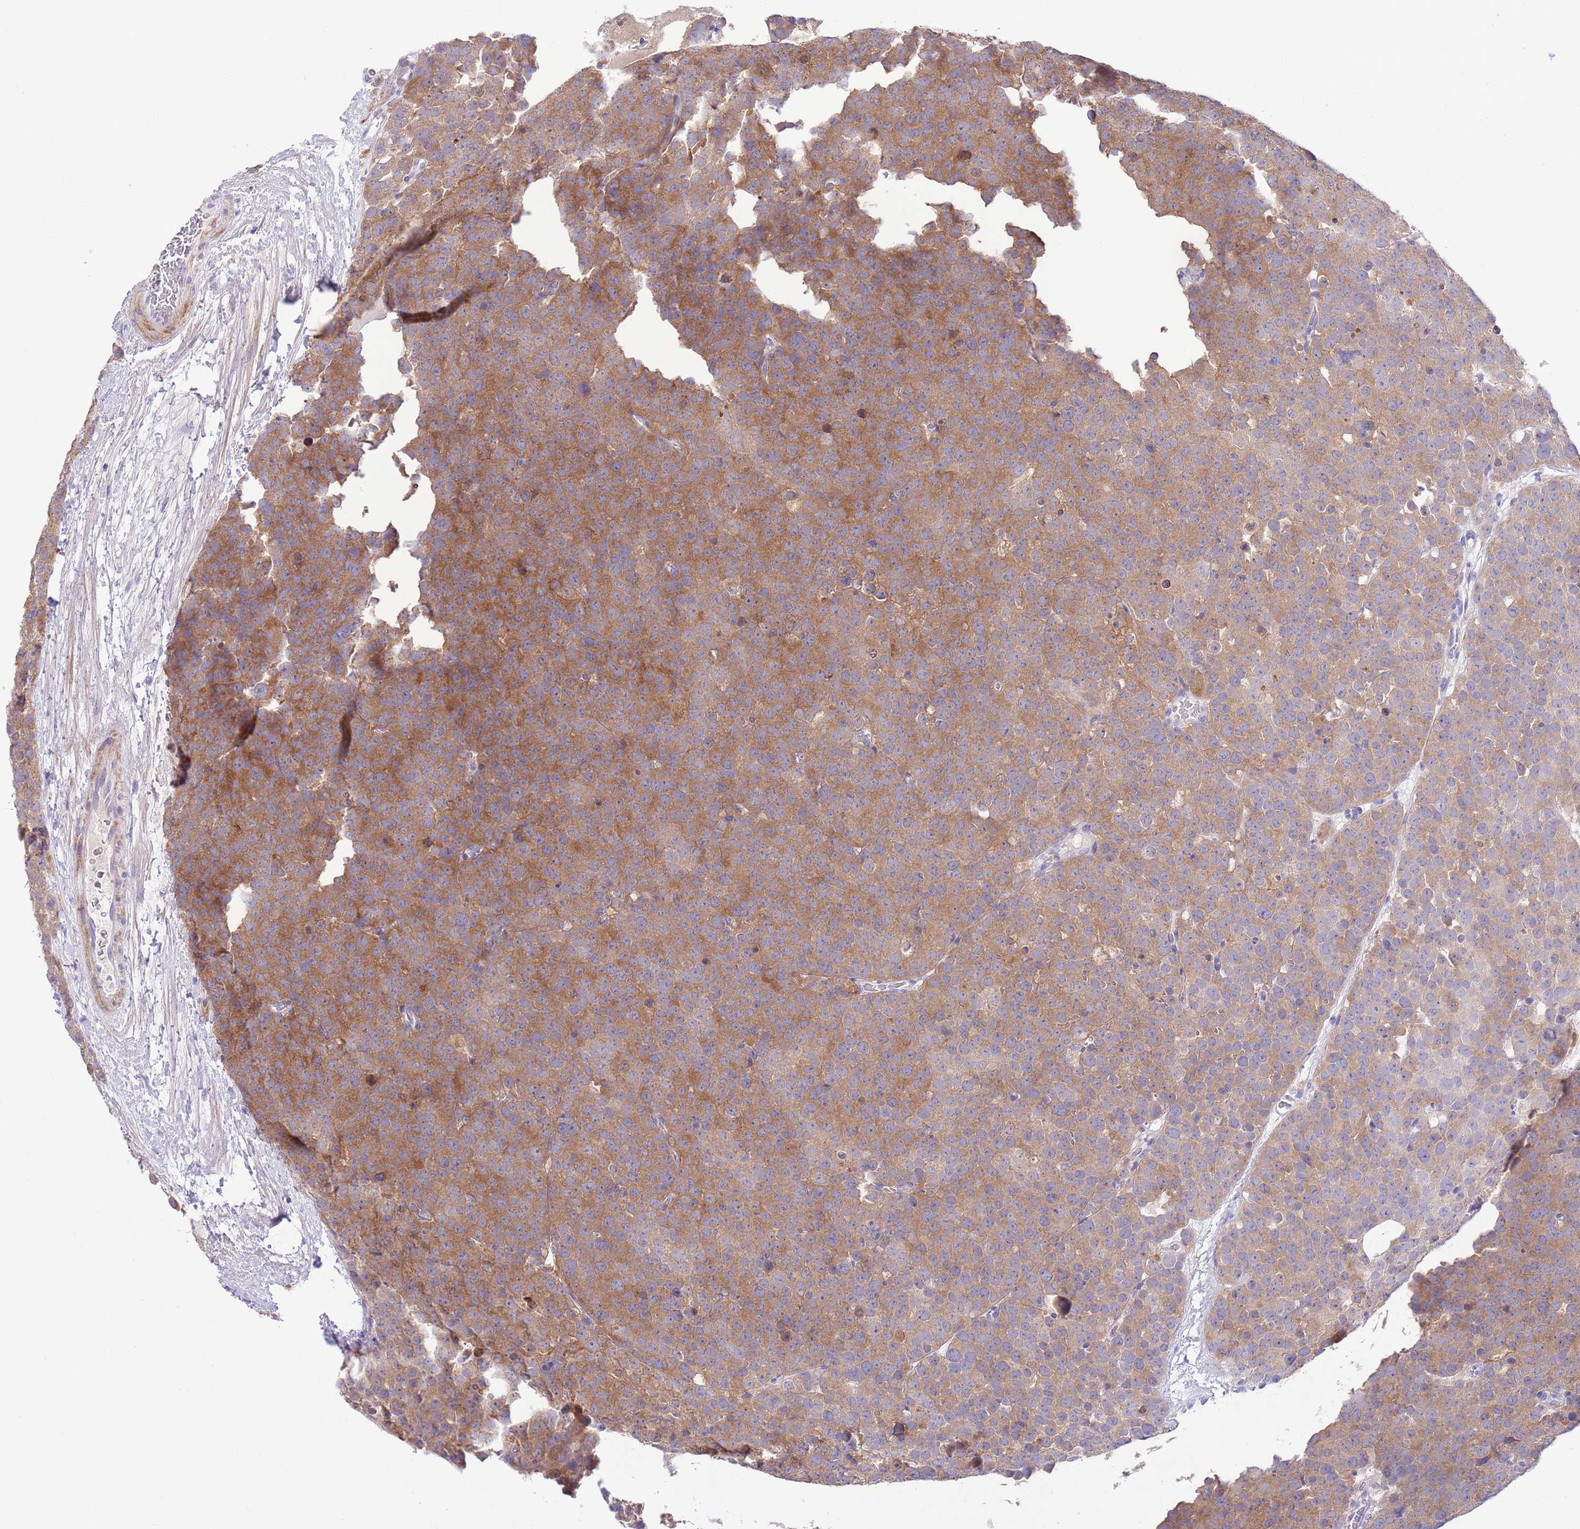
{"staining": {"intensity": "moderate", "quantity": ">75%", "location": "cytoplasmic/membranous"}, "tissue": "testis cancer", "cell_type": "Tumor cells", "image_type": "cancer", "snomed": [{"axis": "morphology", "description": "Seminoma, NOS"}, {"axis": "topography", "description": "Testis"}], "caption": "Moderate cytoplasmic/membranous expression is appreciated in approximately >75% of tumor cells in testis cancer.", "gene": "PRR32", "patient": {"sex": "male", "age": 71}}